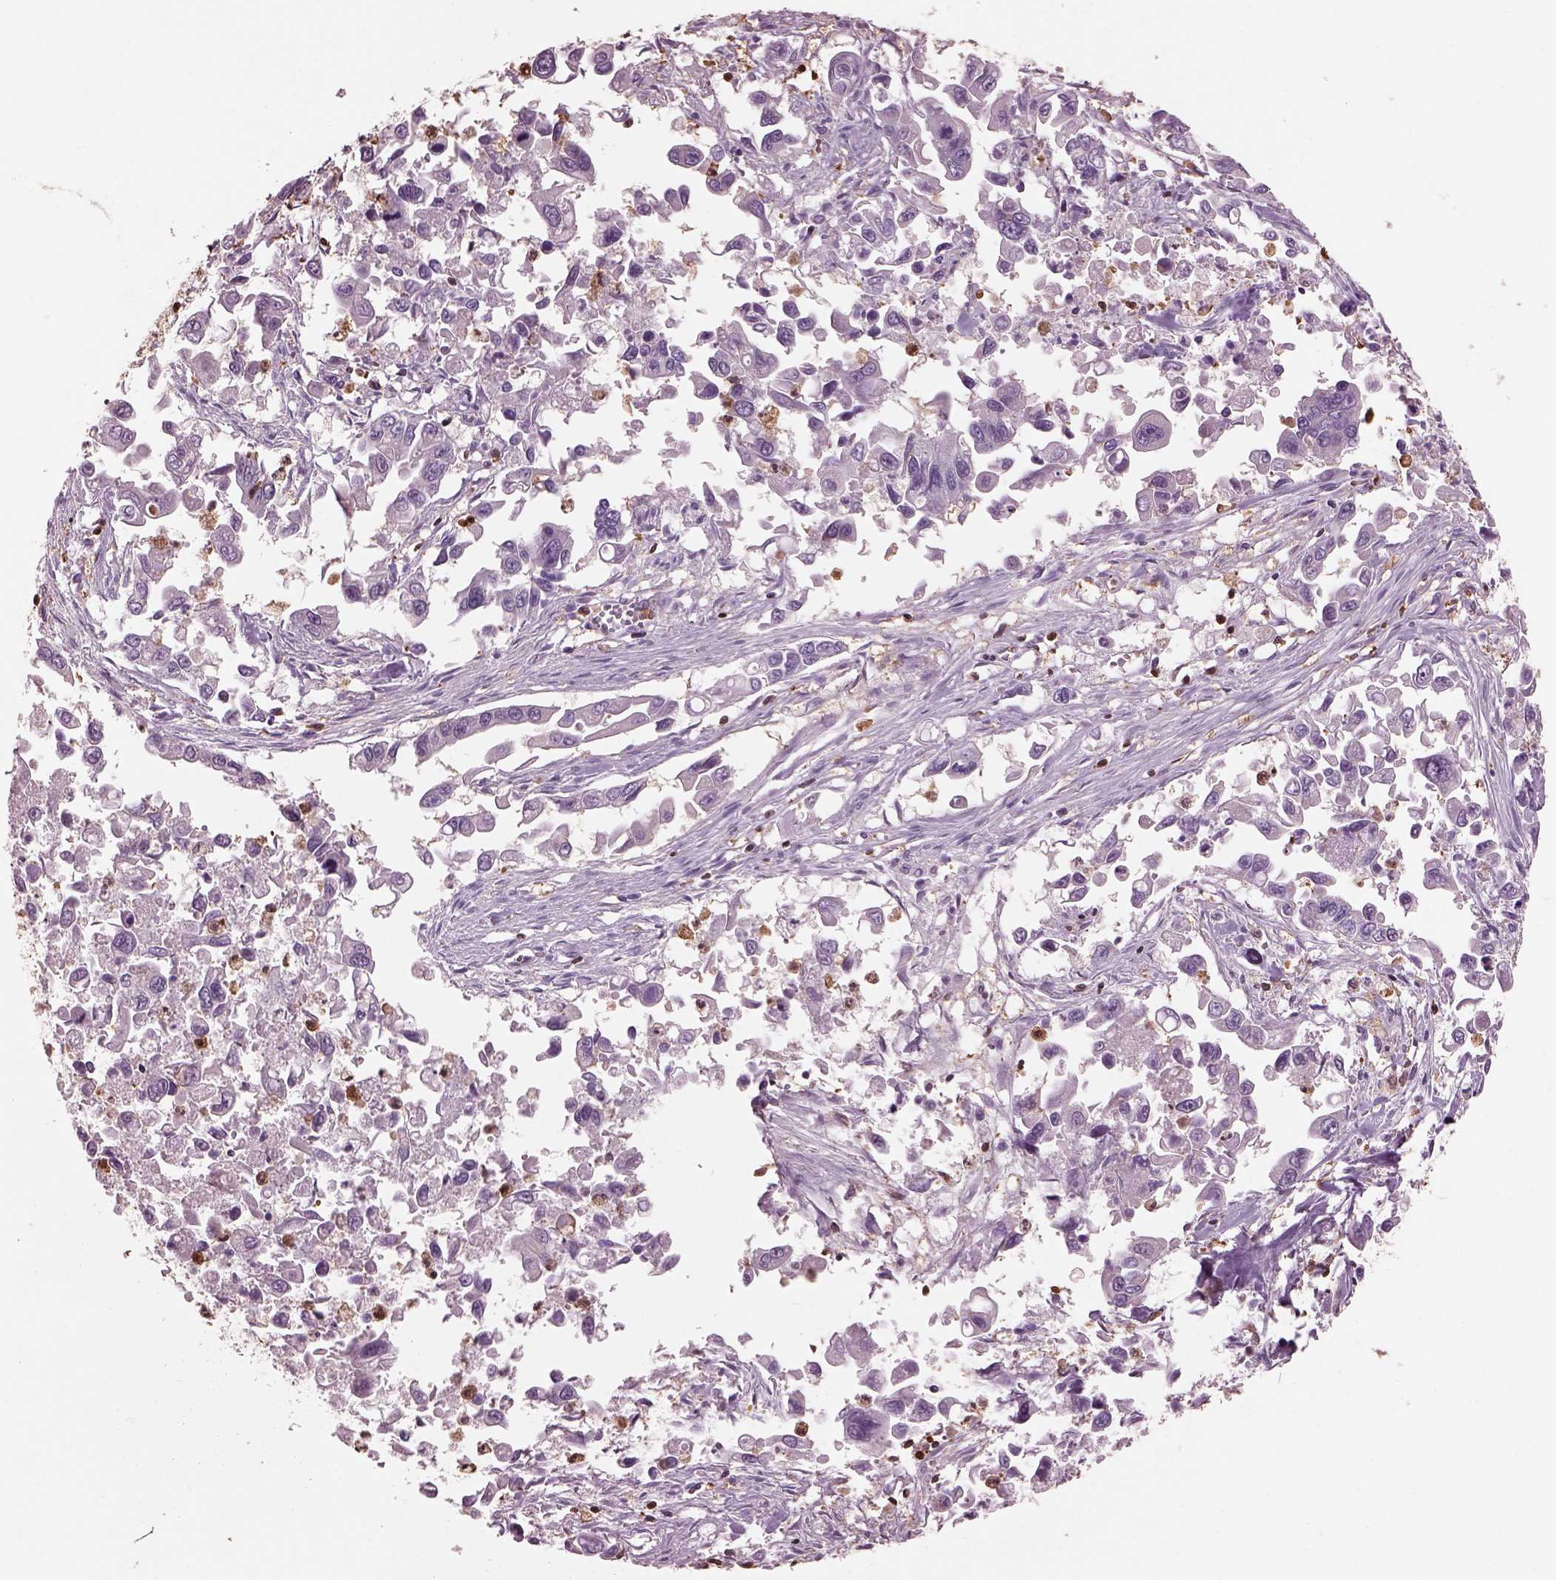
{"staining": {"intensity": "negative", "quantity": "none", "location": "none"}, "tissue": "pancreatic cancer", "cell_type": "Tumor cells", "image_type": "cancer", "snomed": [{"axis": "morphology", "description": "Adenocarcinoma, NOS"}, {"axis": "topography", "description": "Pancreas"}], "caption": "There is no significant expression in tumor cells of pancreatic cancer.", "gene": "IL31RA", "patient": {"sex": "female", "age": 83}}